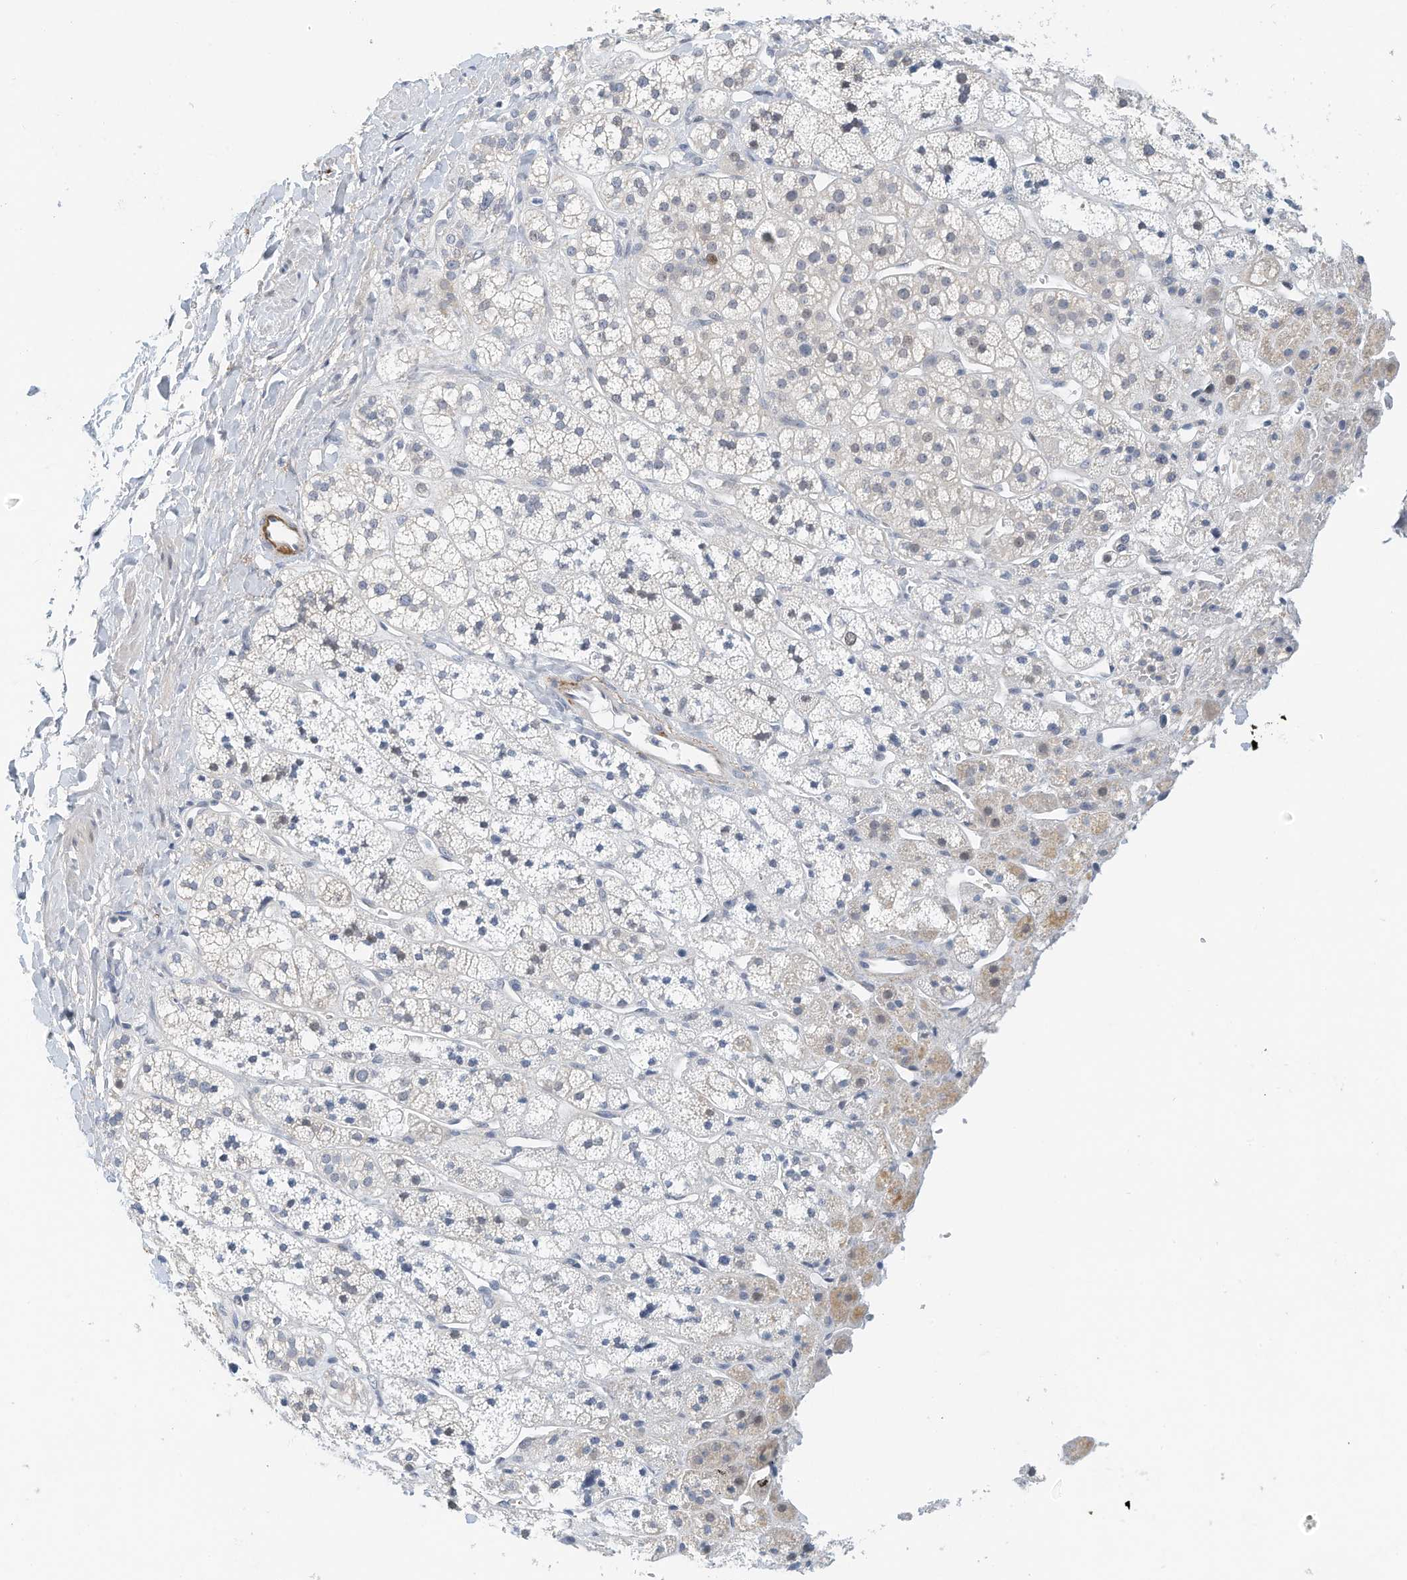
{"staining": {"intensity": "weak", "quantity": "<25%", "location": "cytoplasmic/membranous"}, "tissue": "adrenal gland", "cell_type": "Glandular cells", "image_type": "normal", "snomed": [{"axis": "morphology", "description": "Normal tissue, NOS"}, {"axis": "topography", "description": "Adrenal gland"}], "caption": "DAB immunohistochemical staining of benign adrenal gland reveals no significant expression in glandular cells.", "gene": "ARHGAP28", "patient": {"sex": "male", "age": 56}}